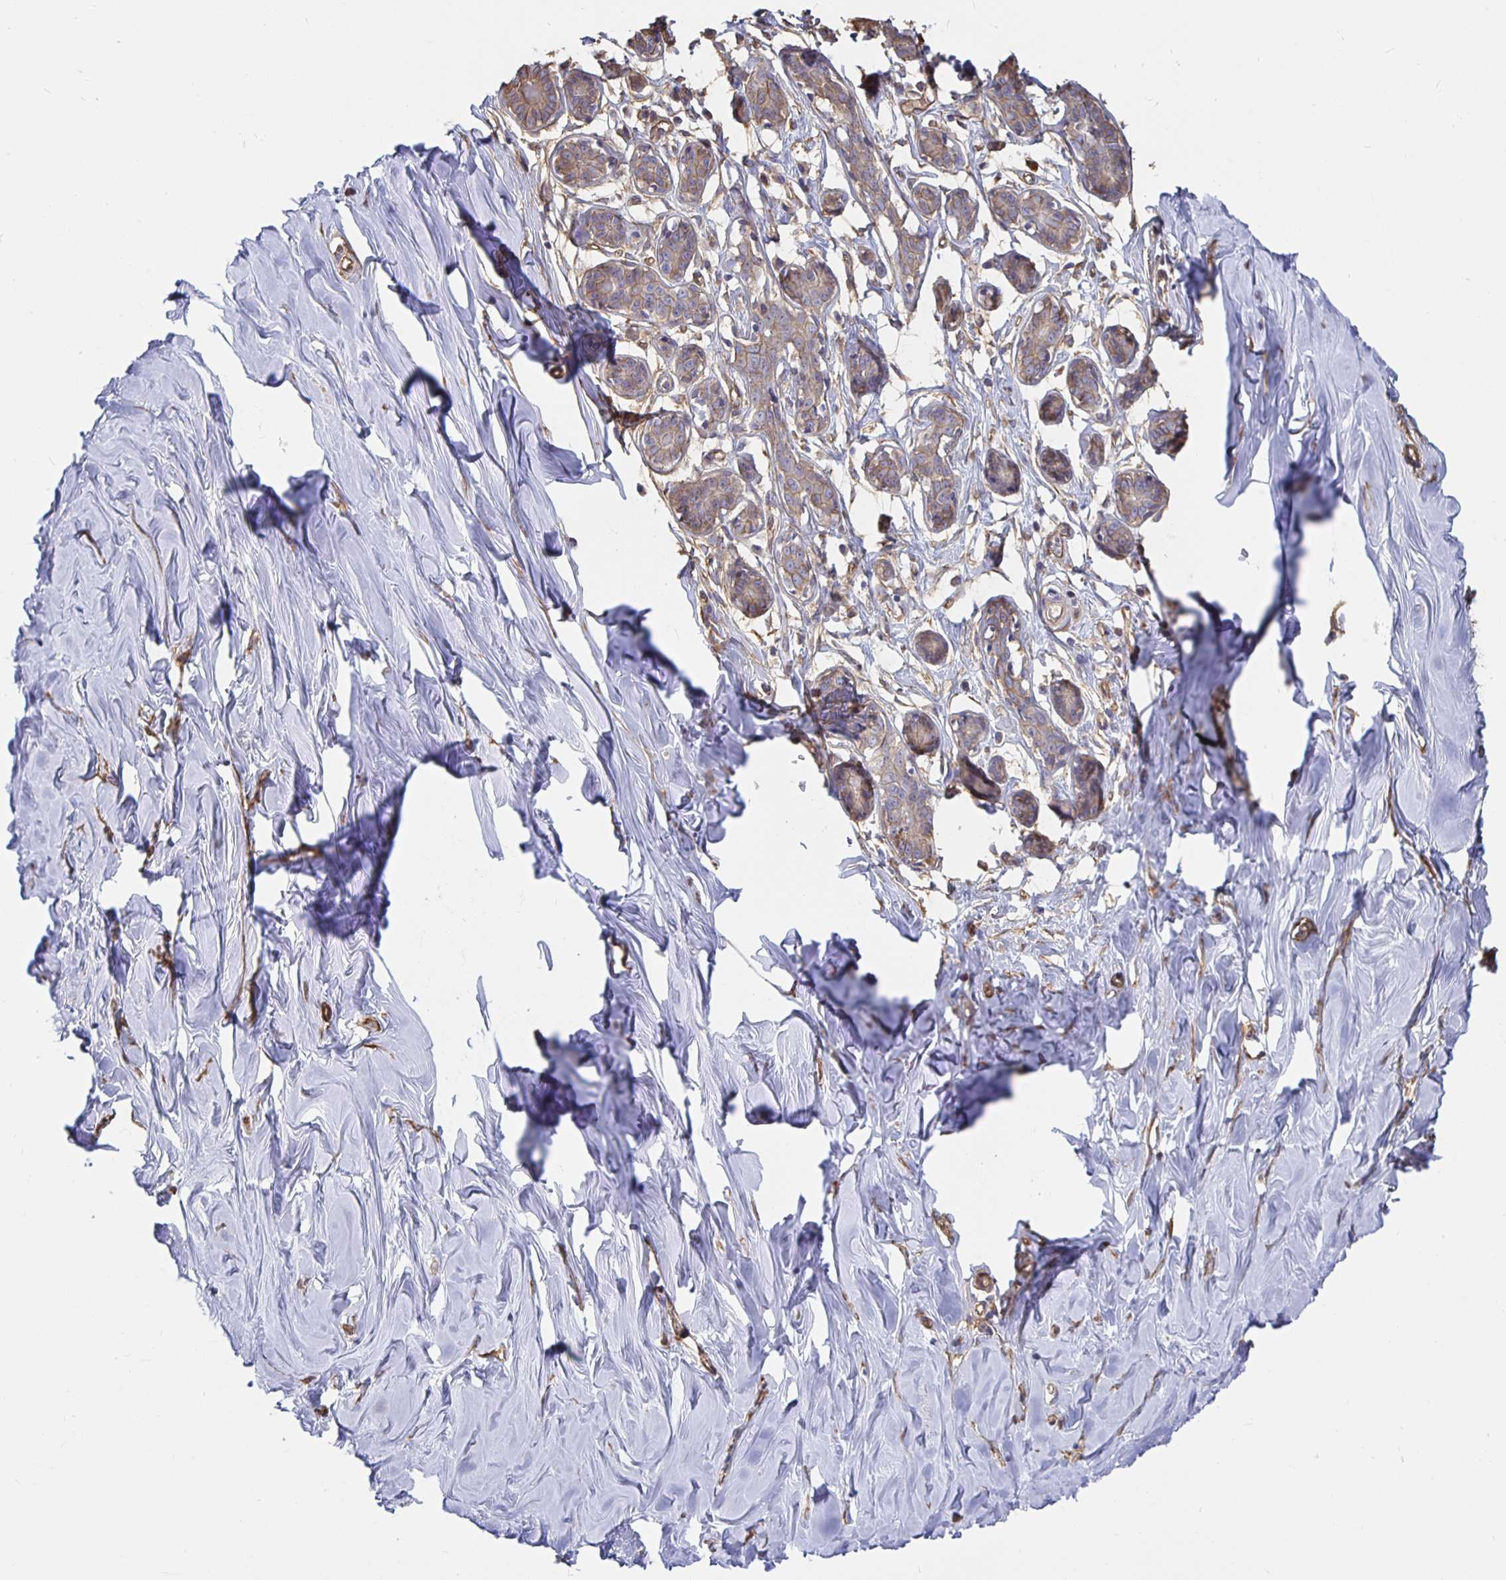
{"staining": {"intensity": "negative", "quantity": "none", "location": "none"}, "tissue": "breast", "cell_type": "Adipocytes", "image_type": "normal", "snomed": [{"axis": "morphology", "description": "Normal tissue, NOS"}, {"axis": "topography", "description": "Breast"}], "caption": "Immunohistochemistry of benign human breast displays no expression in adipocytes.", "gene": "ARHGEF39", "patient": {"sex": "female", "age": 27}}